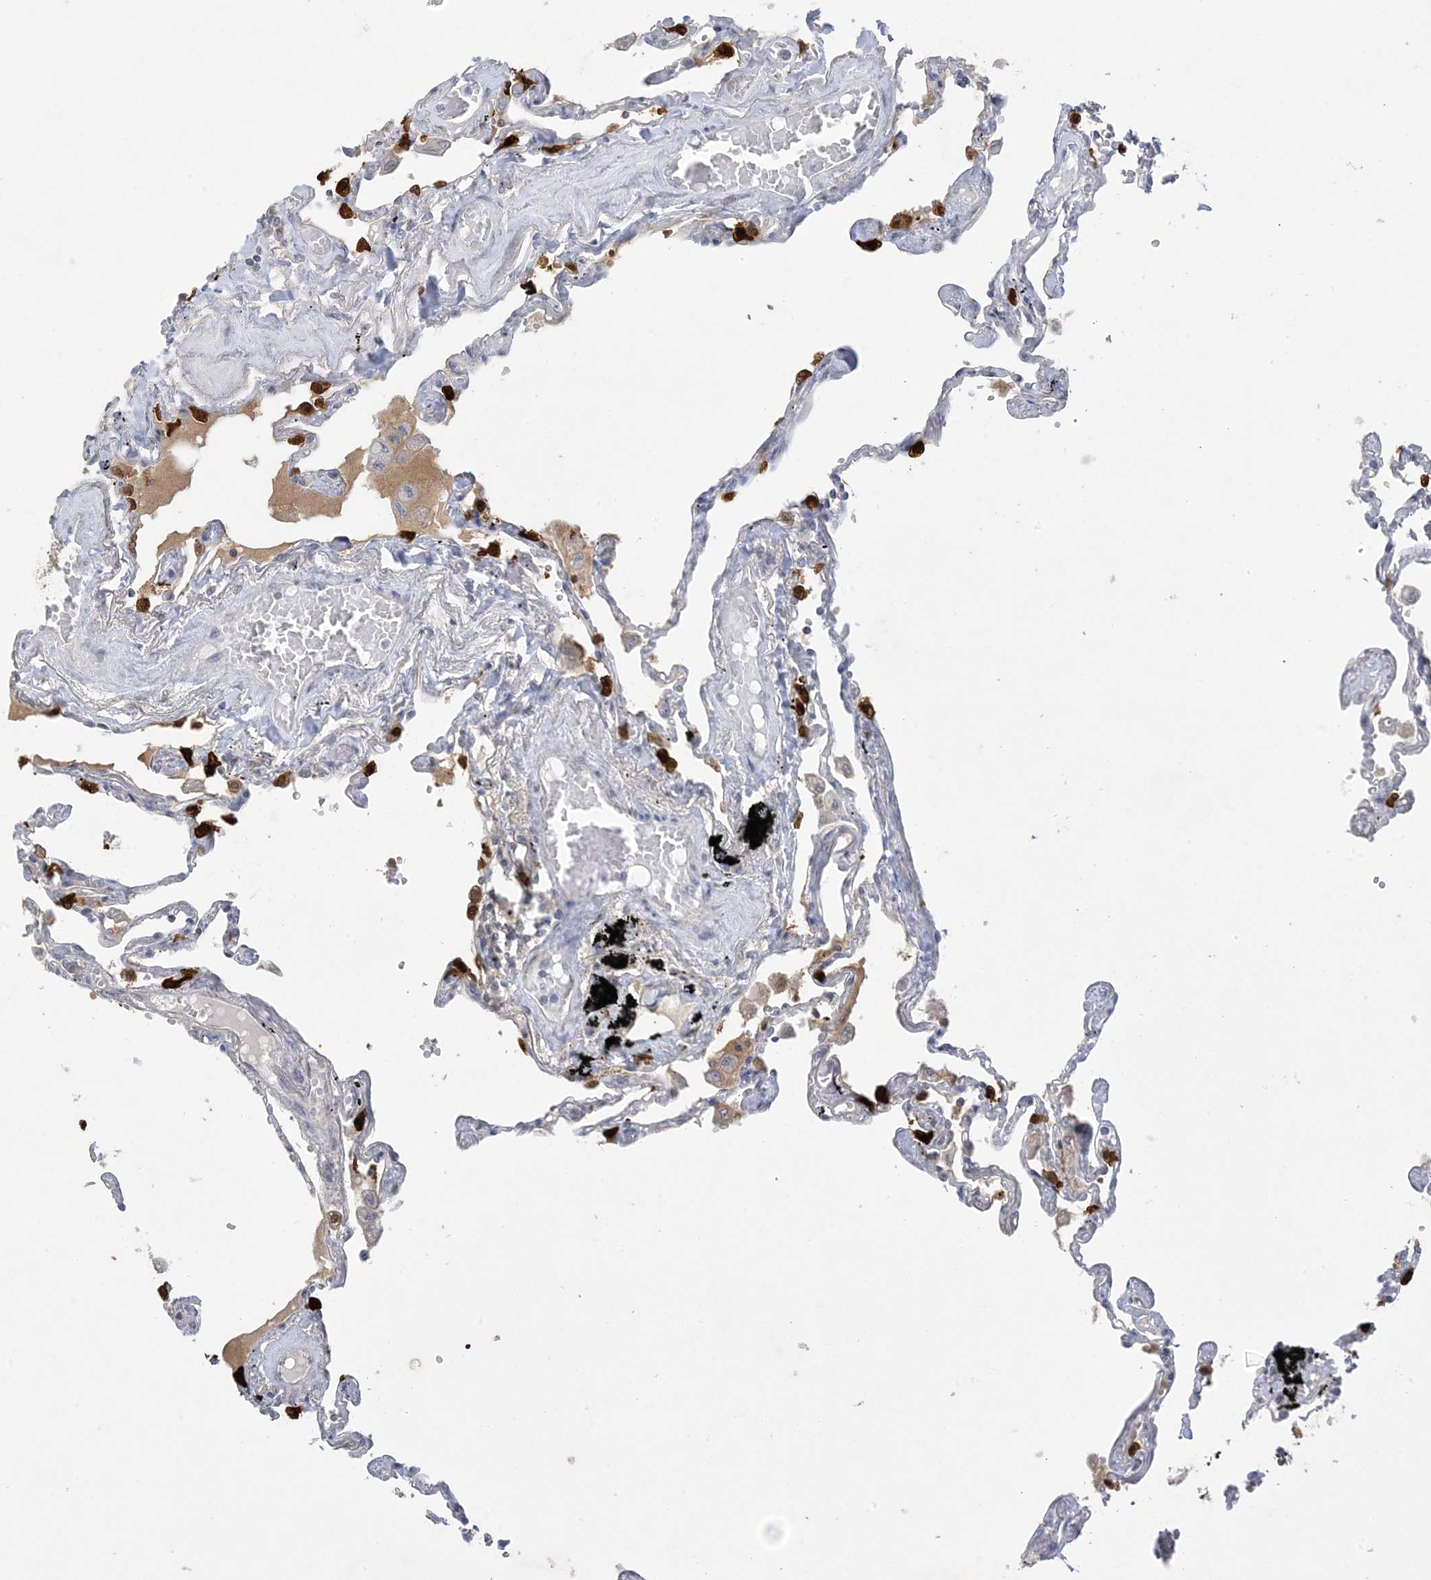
{"staining": {"intensity": "strong", "quantity": "25%-75%", "location": "cytoplasmic/membranous,nuclear"}, "tissue": "lung", "cell_type": "Alveolar cells", "image_type": "normal", "snomed": [{"axis": "morphology", "description": "Normal tissue, NOS"}, {"axis": "topography", "description": "Lung"}], "caption": "A high-resolution histopathology image shows immunohistochemistry staining of normal lung, which reveals strong cytoplasmic/membranous,nuclear positivity in approximately 25%-75% of alveolar cells.", "gene": "HMGCS1", "patient": {"sex": "female", "age": 67}}